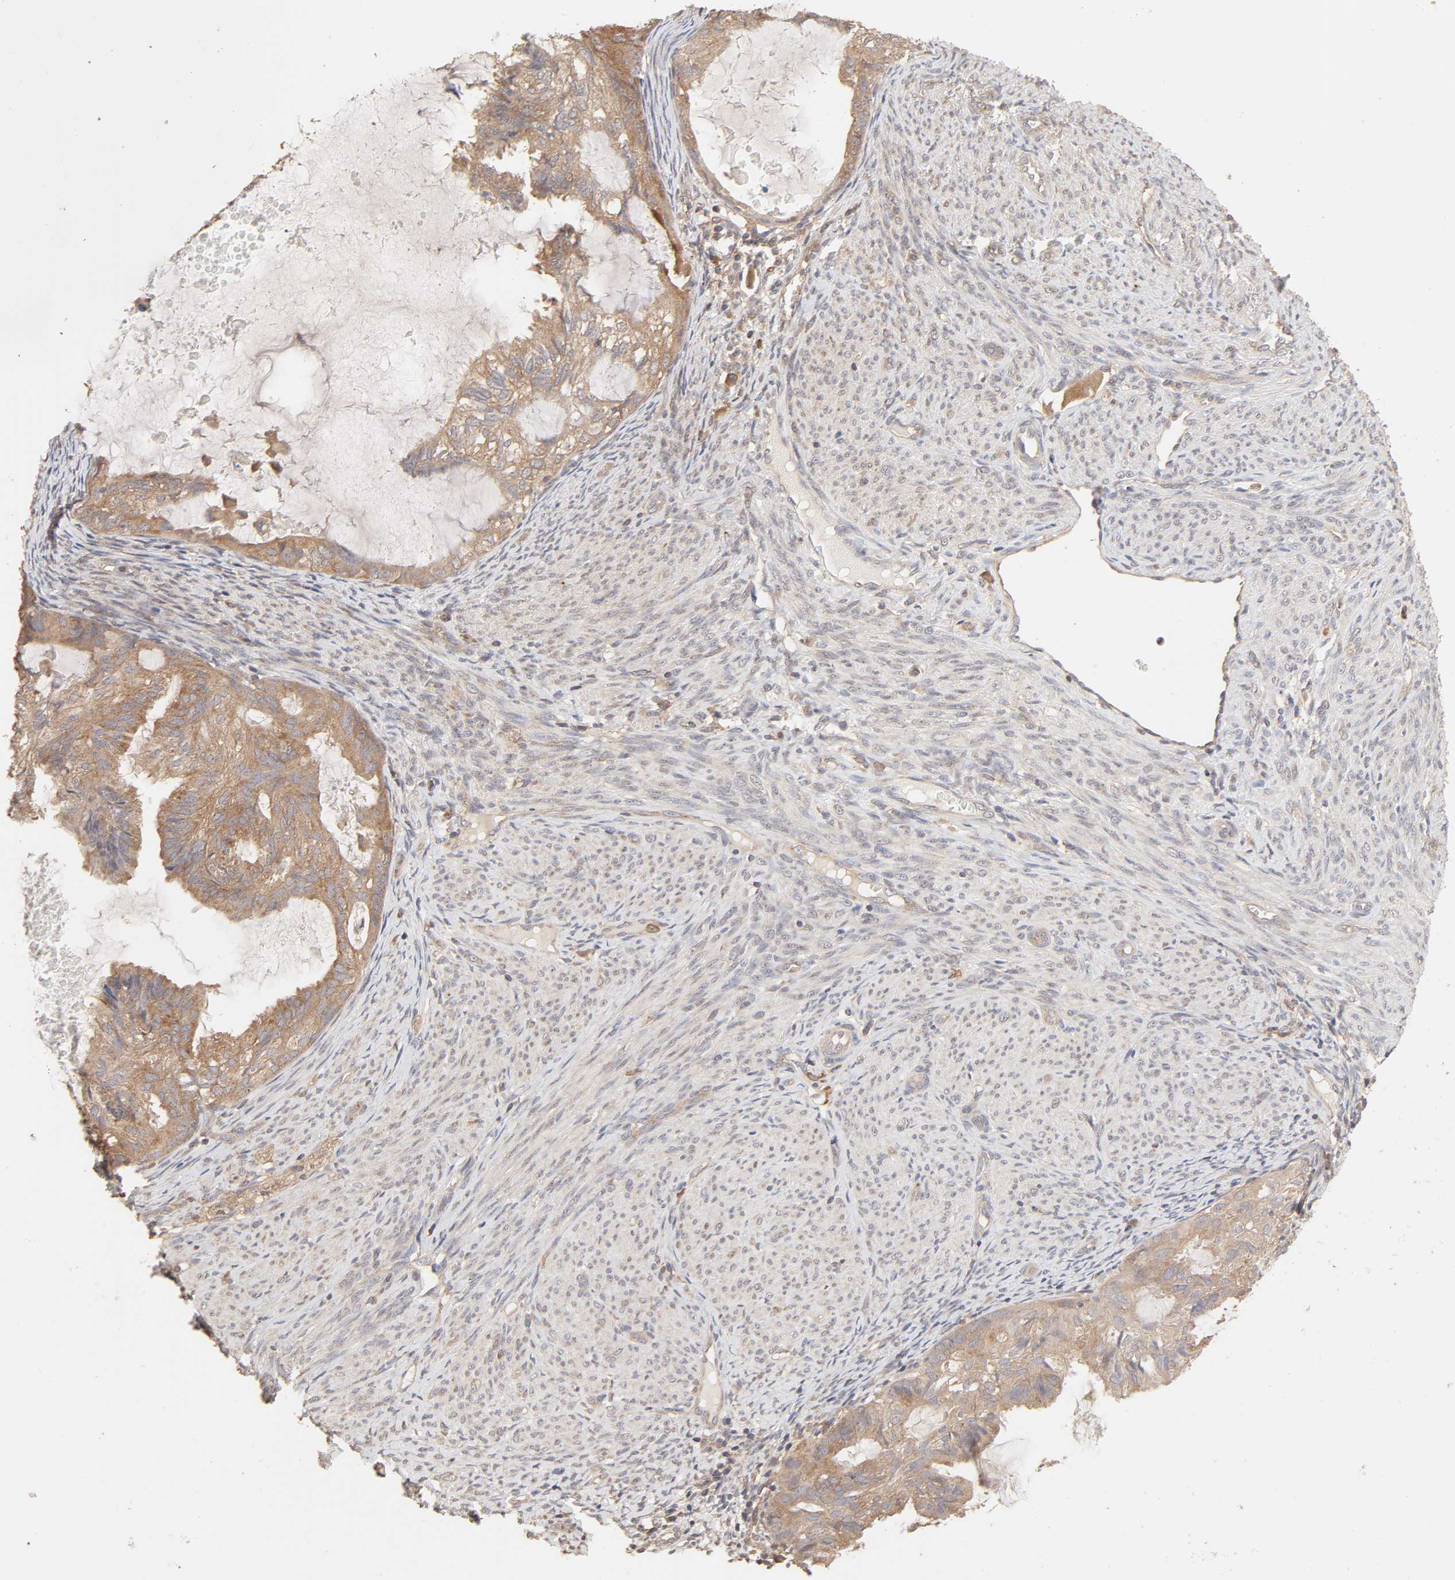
{"staining": {"intensity": "moderate", "quantity": ">75%", "location": "cytoplasmic/membranous"}, "tissue": "cervical cancer", "cell_type": "Tumor cells", "image_type": "cancer", "snomed": [{"axis": "morphology", "description": "Normal tissue, NOS"}, {"axis": "morphology", "description": "Adenocarcinoma, NOS"}, {"axis": "topography", "description": "Cervix"}, {"axis": "topography", "description": "Endometrium"}], "caption": "This is a micrograph of immunohistochemistry (IHC) staining of adenocarcinoma (cervical), which shows moderate staining in the cytoplasmic/membranous of tumor cells.", "gene": "AP1G2", "patient": {"sex": "female", "age": 86}}